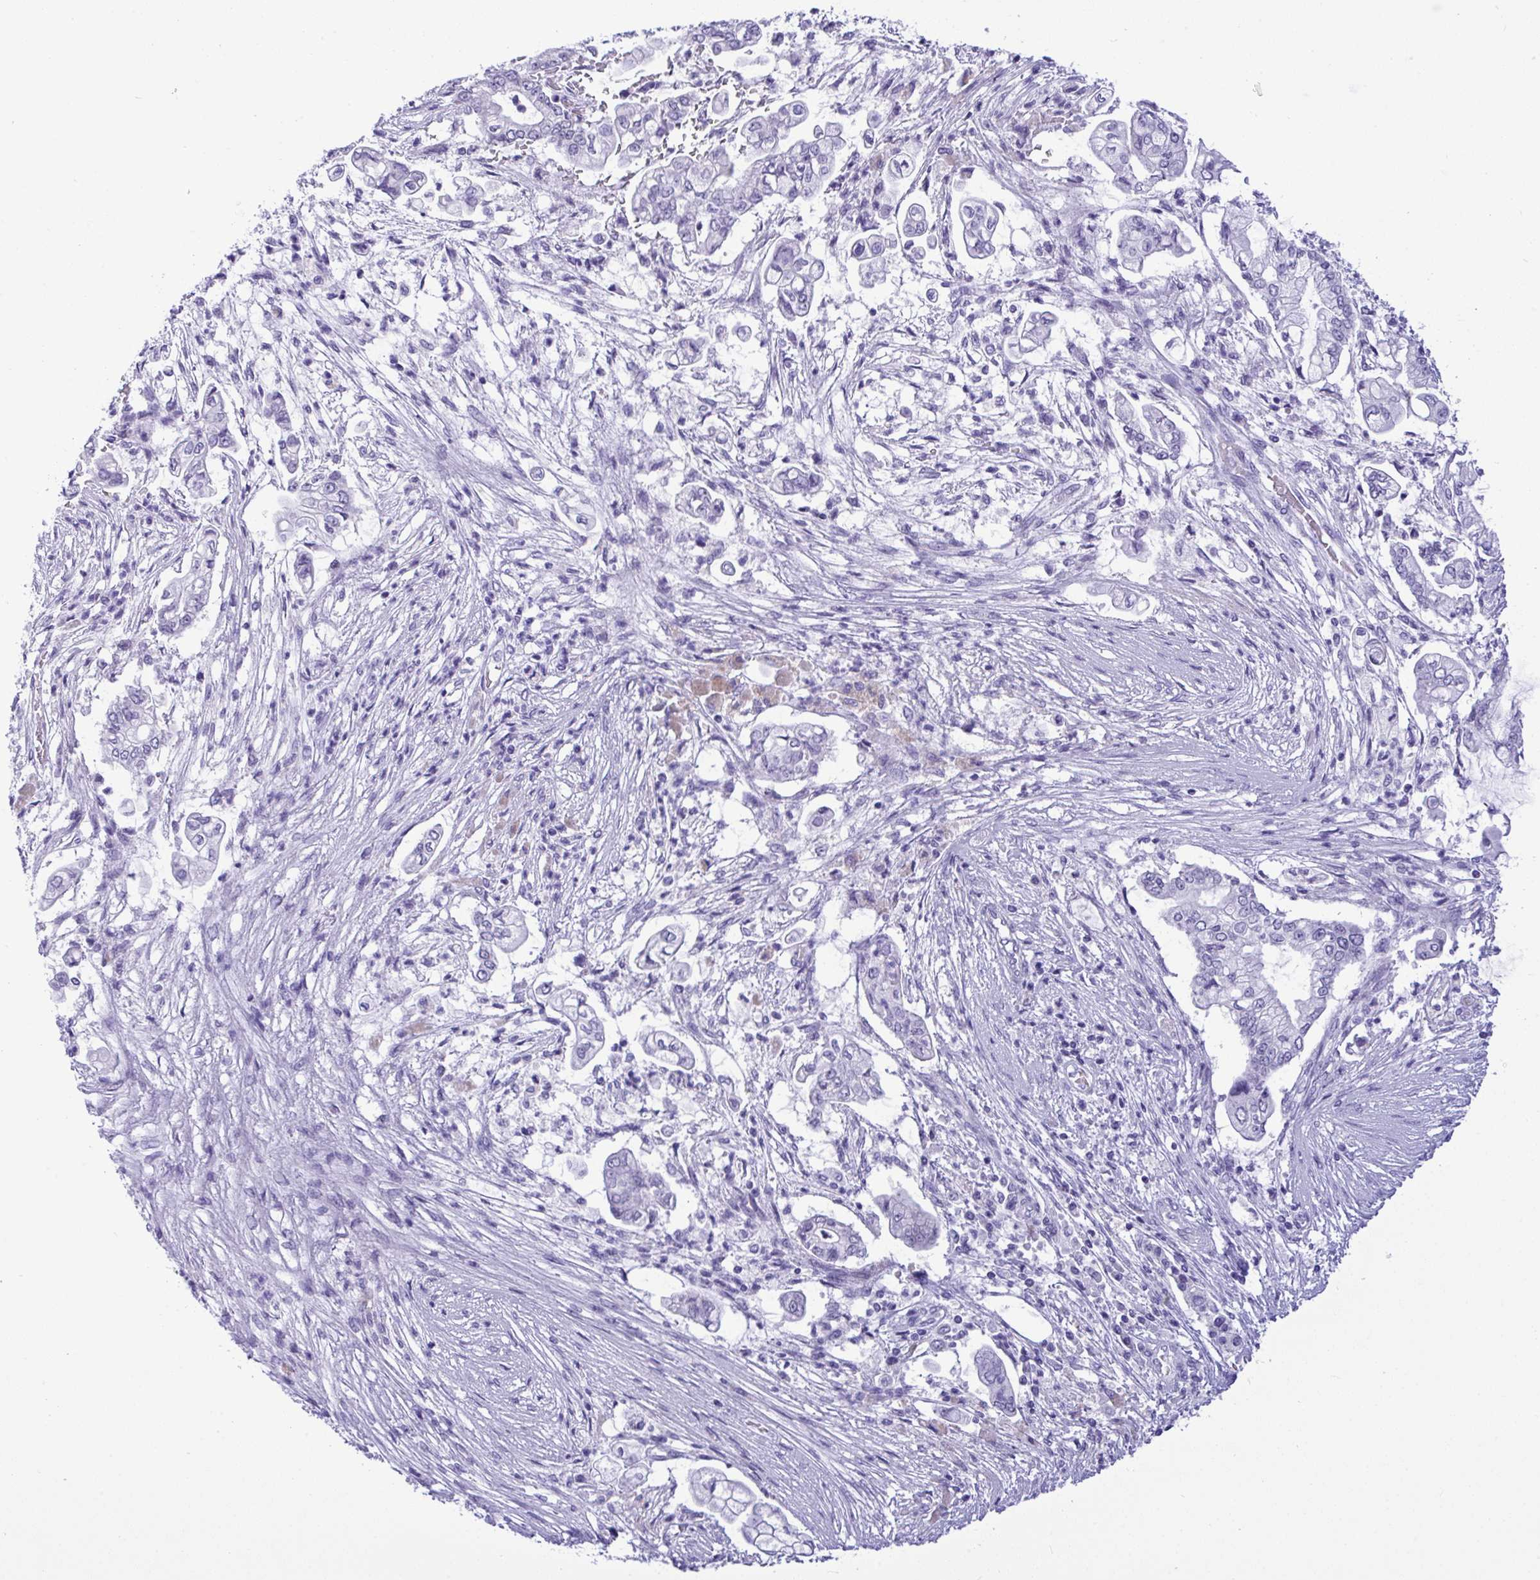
{"staining": {"intensity": "negative", "quantity": "none", "location": "none"}, "tissue": "pancreatic cancer", "cell_type": "Tumor cells", "image_type": "cancer", "snomed": [{"axis": "morphology", "description": "Adenocarcinoma, NOS"}, {"axis": "topography", "description": "Pancreas"}], "caption": "The immunohistochemistry micrograph has no significant expression in tumor cells of pancreatic cancer (adenocarcinoma) tissue.", "gene": "YBX2", "patient": {"sex": "female", "age": 69}}